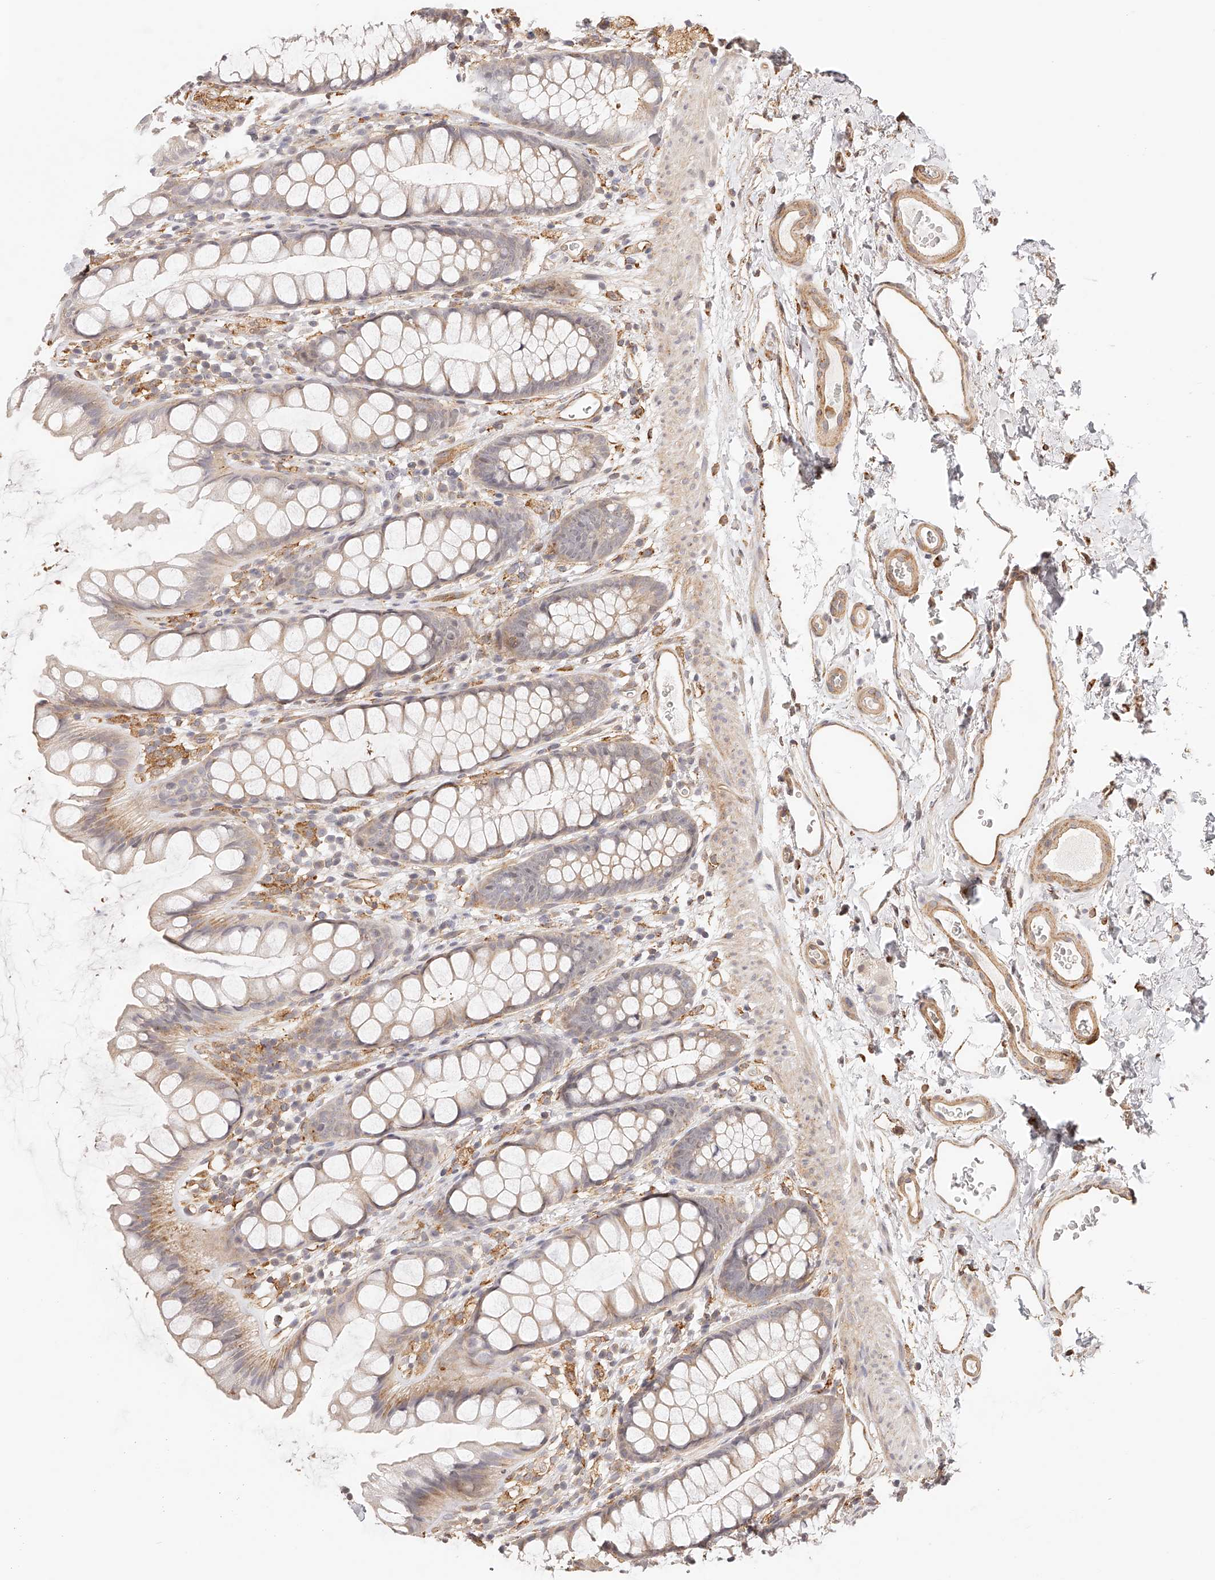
{"staining": {"intensity": "weak", "quantity": "<25%", "location": "cytoplasmic/membranous"}, "tissue": "rectum", "cell_type": "Glandular cells", "image_type": "normal", "snomed": [{"axis": "morphology", "description": "Normal tissue, NOS"}, {"axis": "topography", "description": "Rectum"}], "caption": "Glandular cells show no significant staining in normal rectum. (DAB IHC, high magnification).", "gene": "SYNC", "patient": {"sex": "female", "age": 65}}